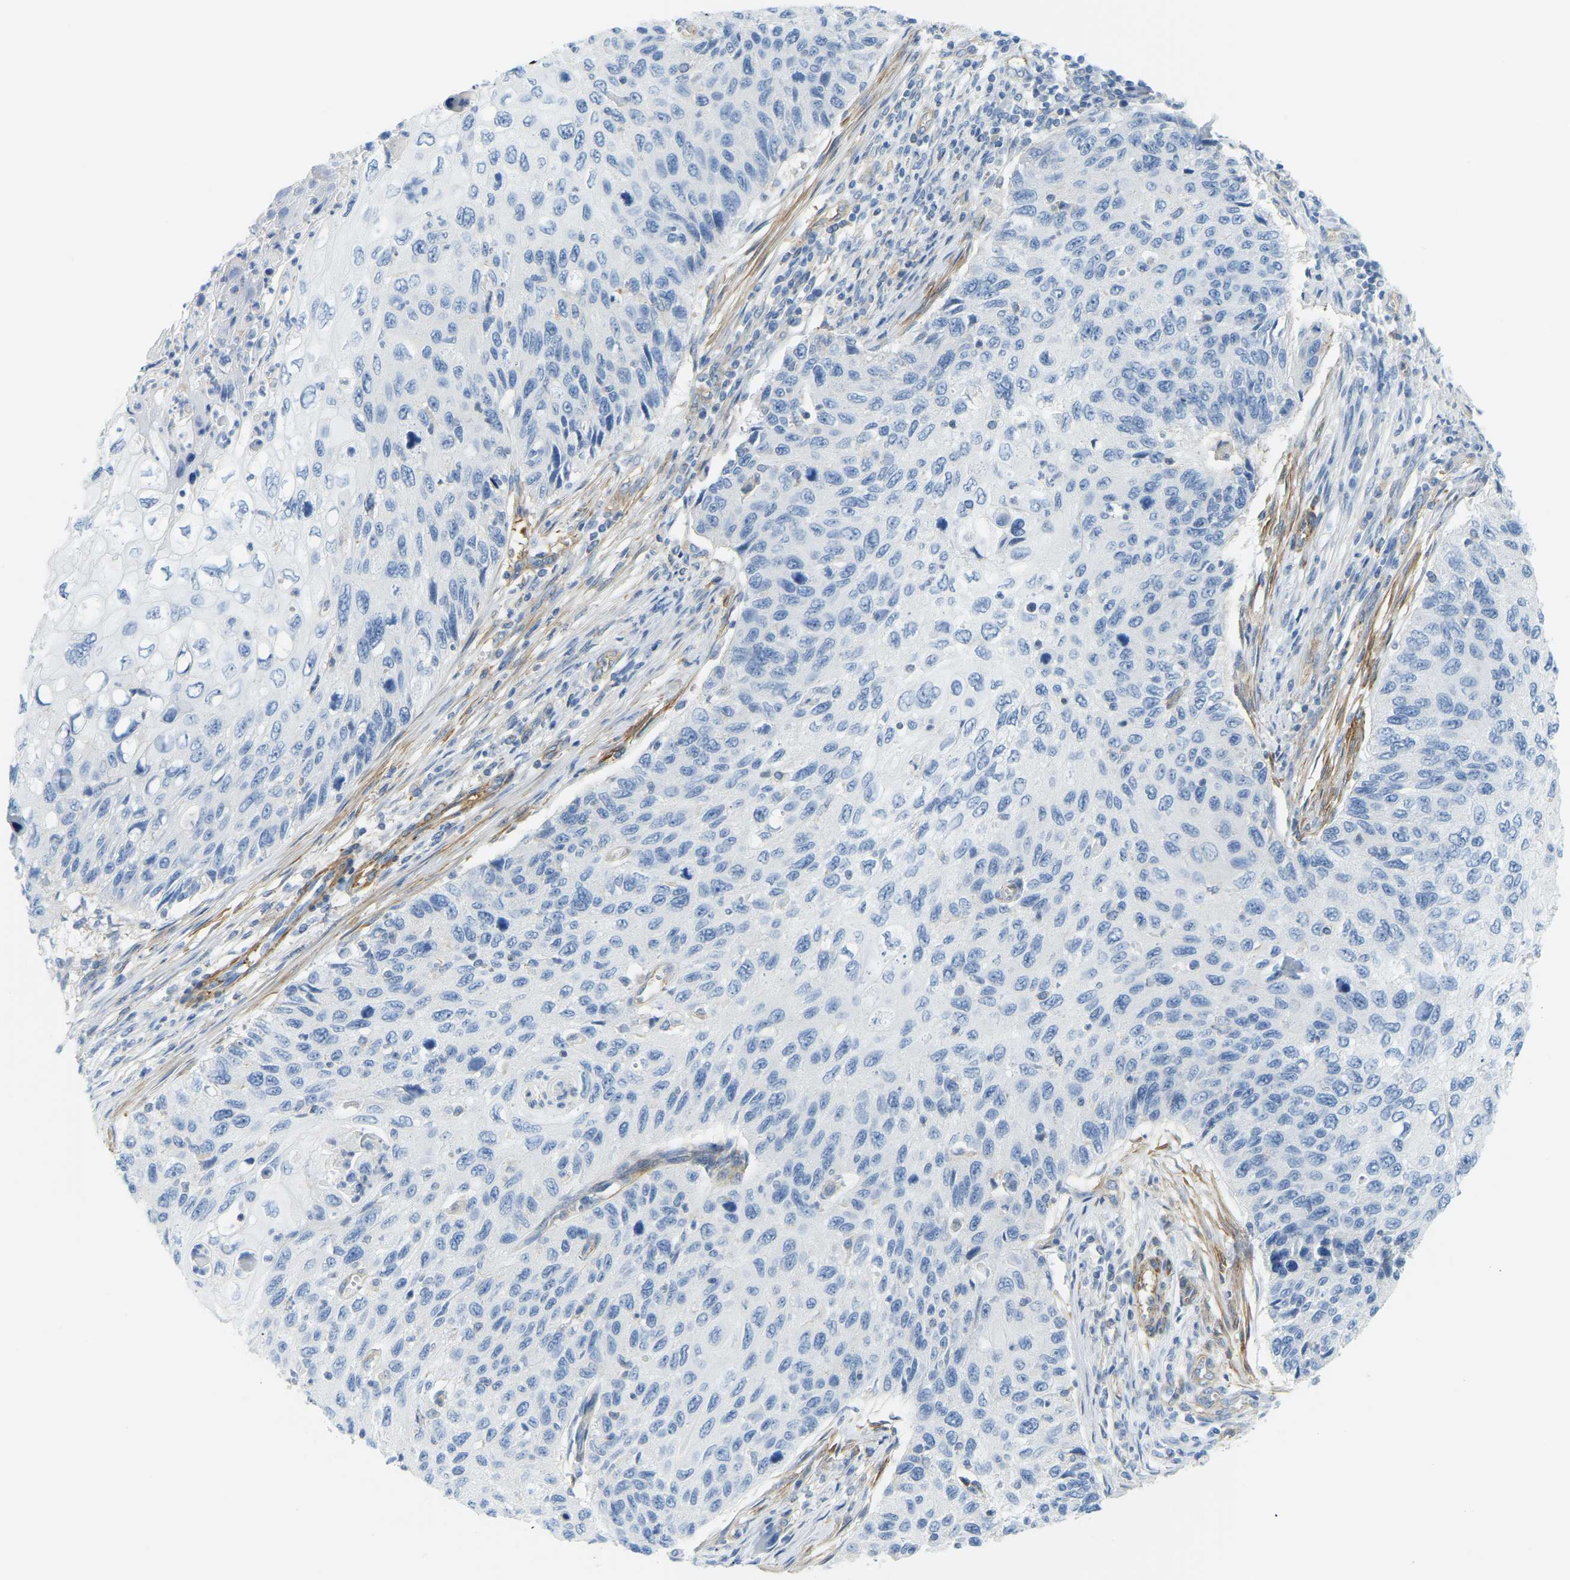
{"staining": {"intensity": "negative", "quantity": "none", "location": "none"}, "tissue": "cervical cancer", "cell_type": "Tumor cells", "image_type": "cancer", "snomed": [{"axis": "morphology", "description": "Squamous cell carcinoma, NOS"}, {"axis": "topography", "description": "Cervix"}], "caption": "Photomicrograph shows no significant protein expression in tumor cells of cervical cancer (squamous cell carcinoma).", "gene": "MYL3", "patient": {"sex": "female", "age": 70}}